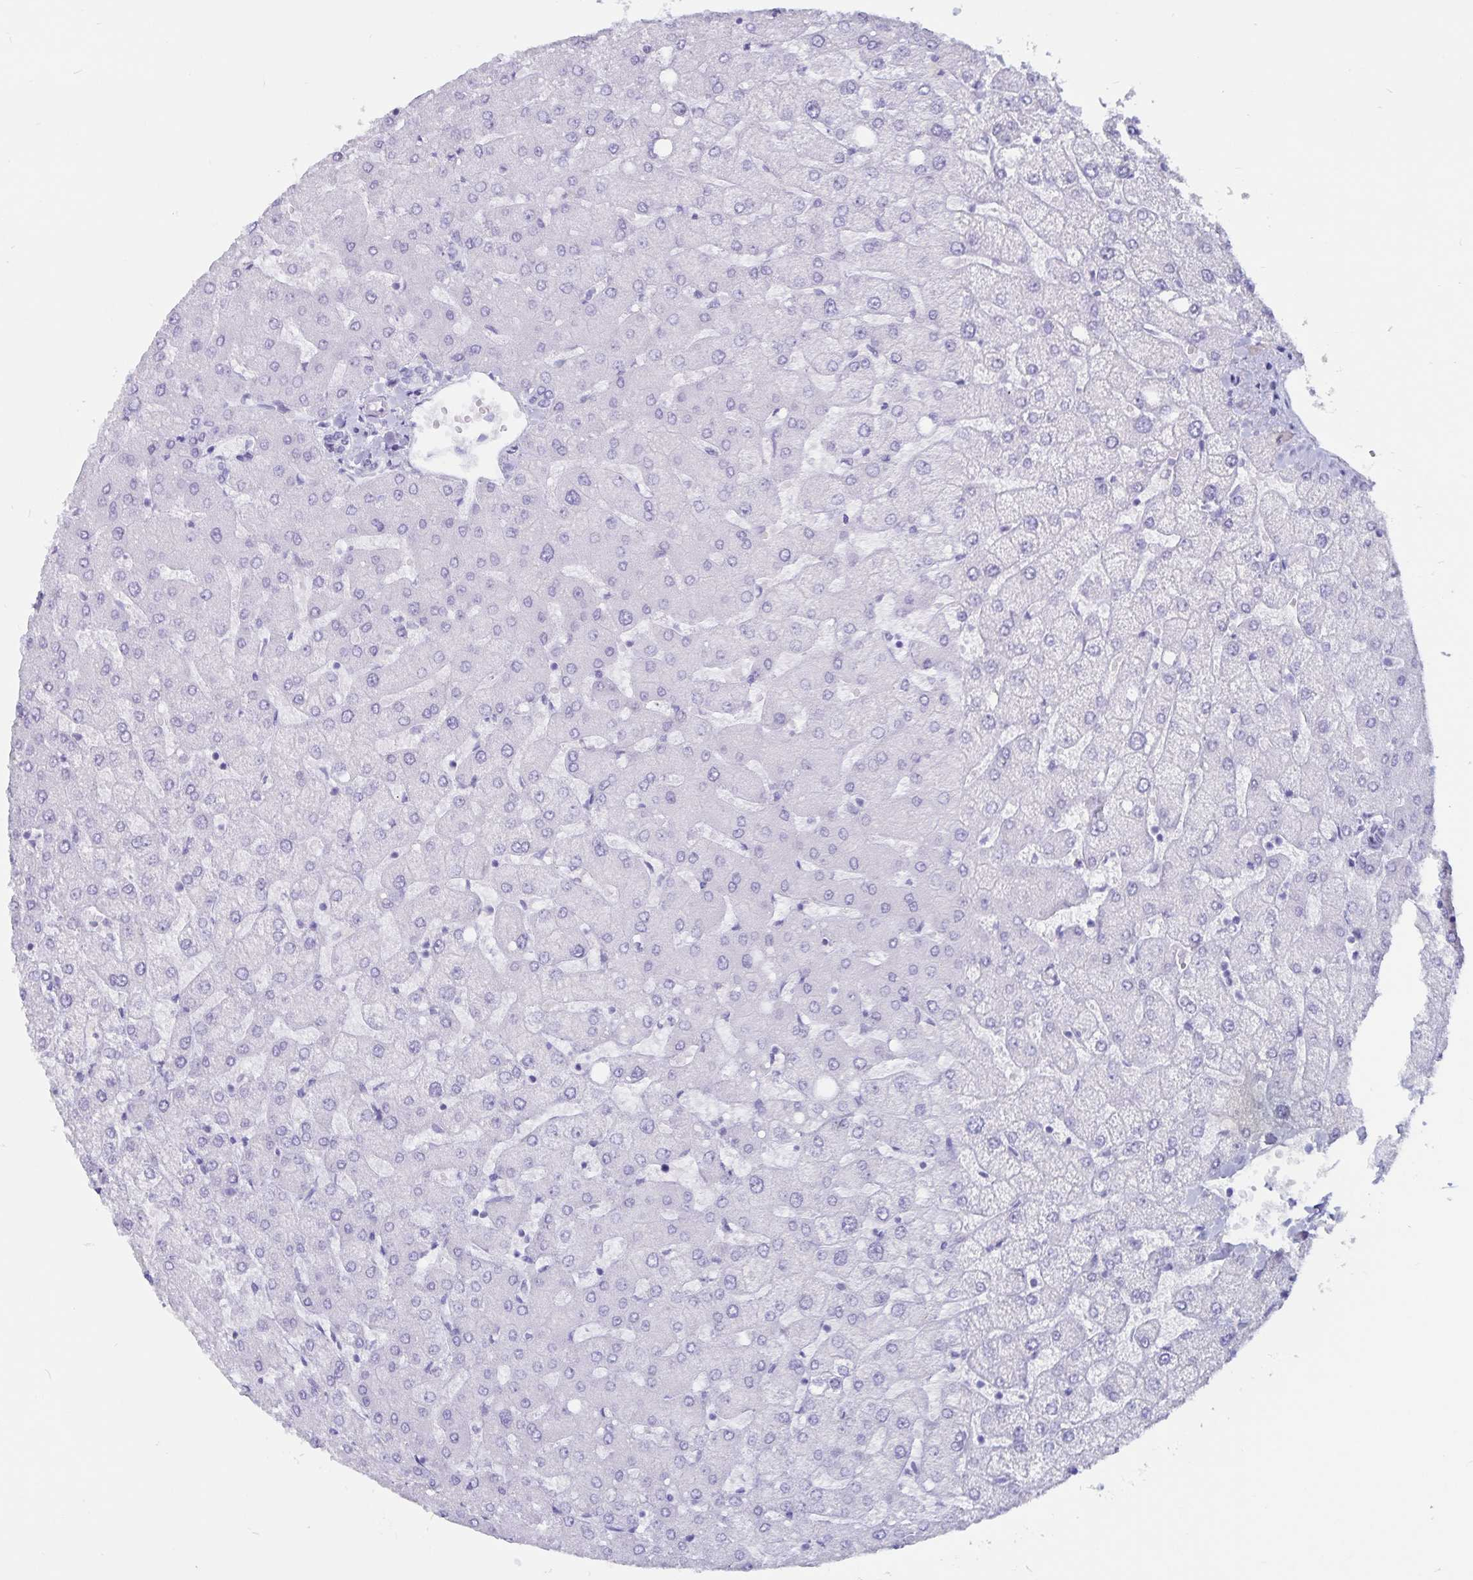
{"staining": {"intensity": "negative", "quantity": "none", "location": "none"}, "tissue": "liver", "cell_type": "Cholangiocytes", "image_type": "normal", "snomed": [{"axis": "morphology", "description": "Normal tissue, NOS"}, {"axis": "topography", "description": "Liver"}], "caption": "Immunohistochemistry photomicrograph of normal liver: human liver stained with DAB exhibits no significant protein expression in cholangiocytes.", "gene": "GPR137", "patient": {"sex": "female", "age": 54}}